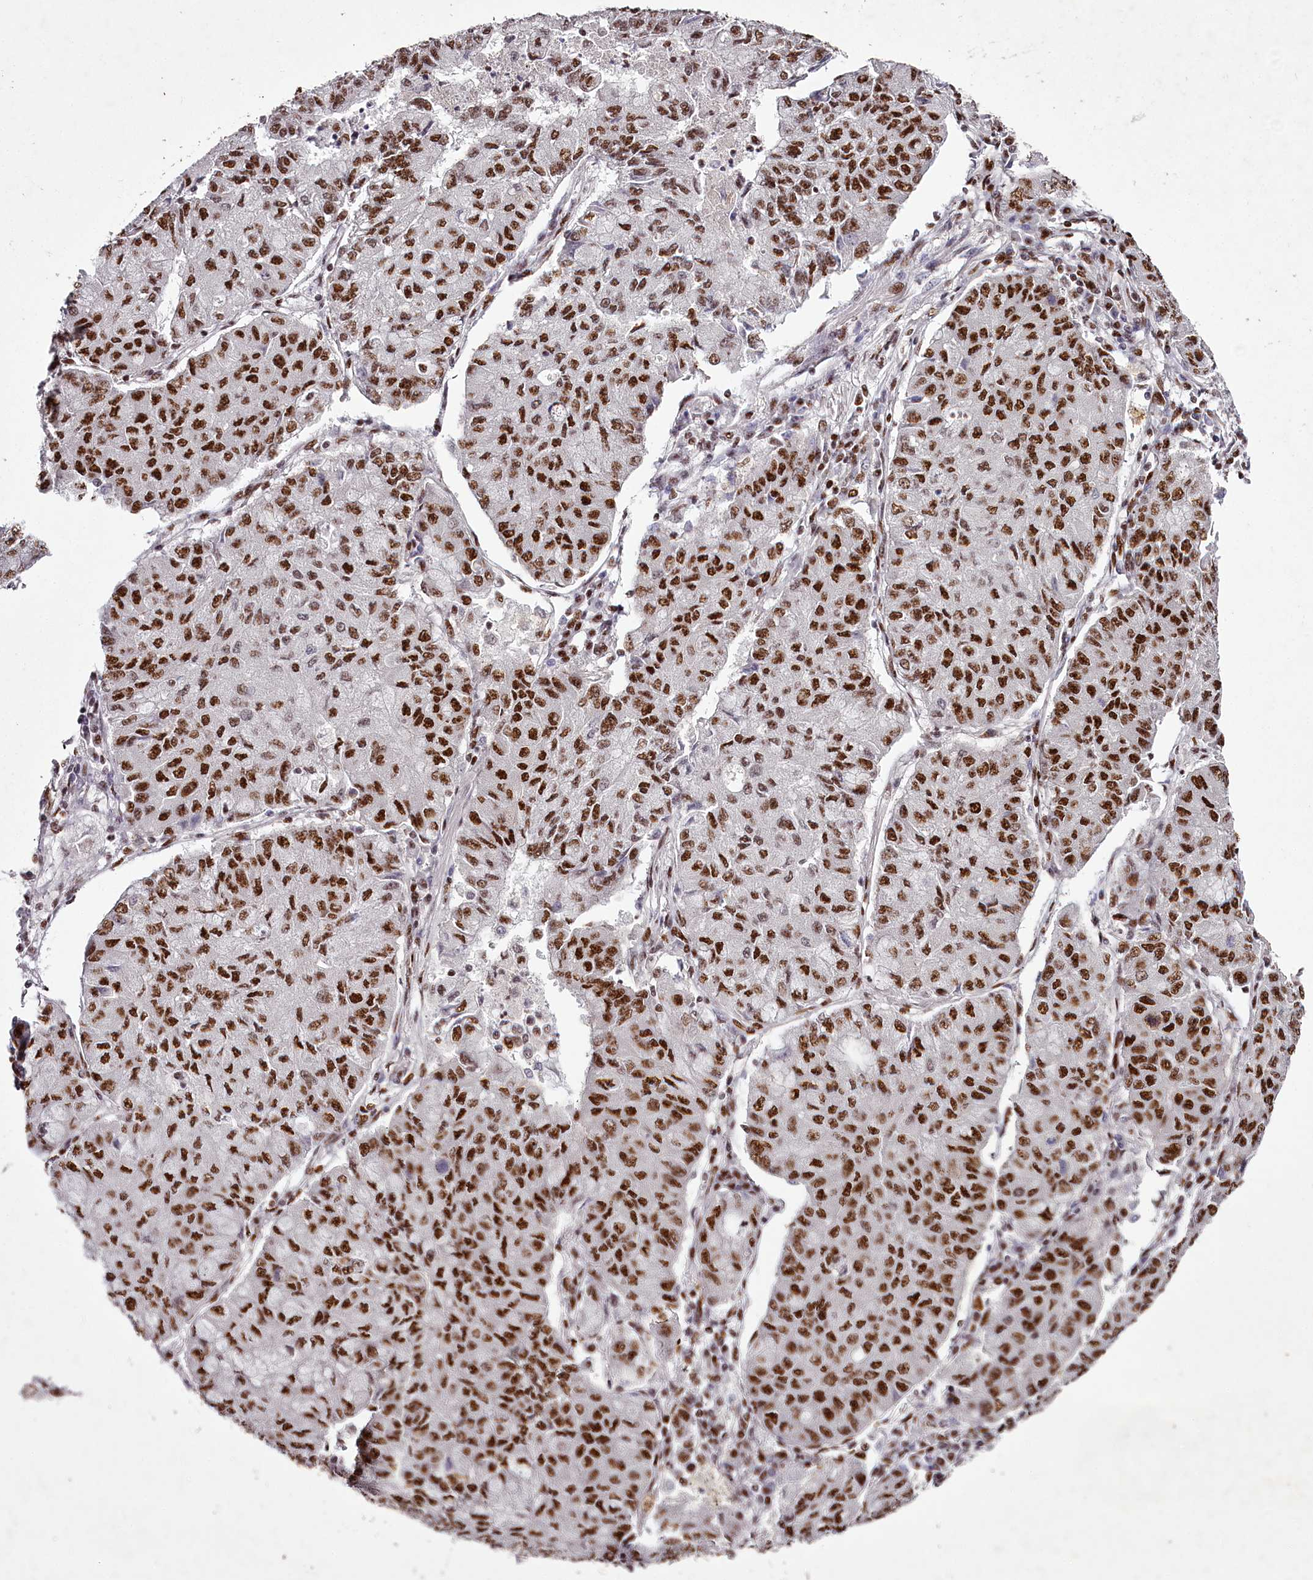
{"staining": {"intensity": "strong", "quantity": ">75%", "location": "nuclear"}, "tissue": "lung cancer", "cell_type": "Tumor cells", "image_type": "cancer", "snomed": [{"axis": "morphology", "description": "Squamous cell carcinoma, NOS"}, {"axis": "topography", "description": "Lung"}], "caption": "Lung squamous cell carcinoma stained for a protein shows strong nuclear positivity in tumor cells. The protein is shown in brown color, while the nuclei are stained blue.", "gene": "PSPC1", "patient": {"sex": "male", "age": 74}}